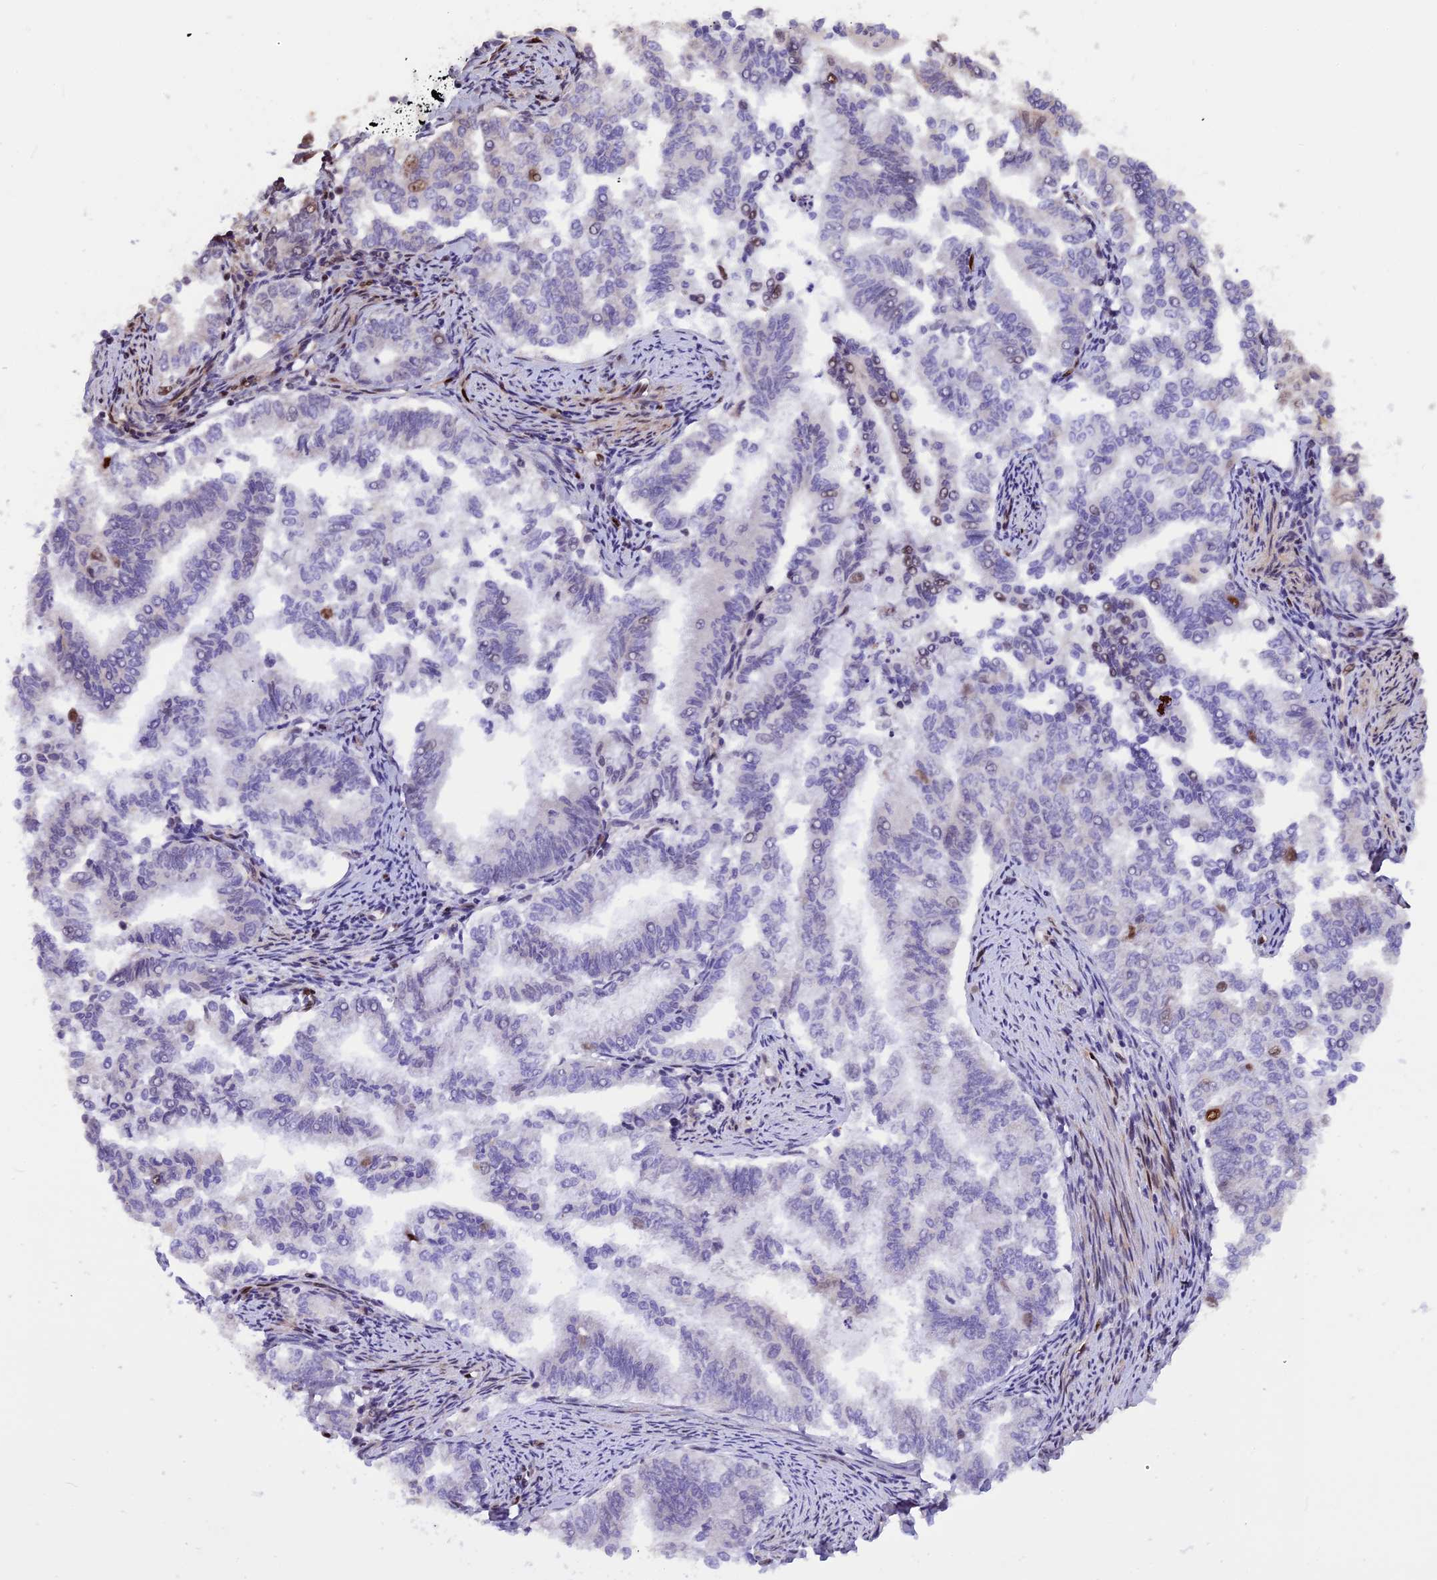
{"staining": {"intensity": "negative", "quantity": "none", "location": "none"}, "tissue": "endometrial cancer", "cell_type": "Tumor cells", "image_type": "cancer", "snomed": [{"axis": "morphology", "description": "Adenocarcinoma, NOS"}, {"axis": "topography", "description": "Endometrium"}], "caption": "The photomicrograph exhibits no staining of tumor cells in endometrial cancer (adenocarcinoma).", "gene": "MICALL1", "patient": {"sex": "female", "age": 79}}